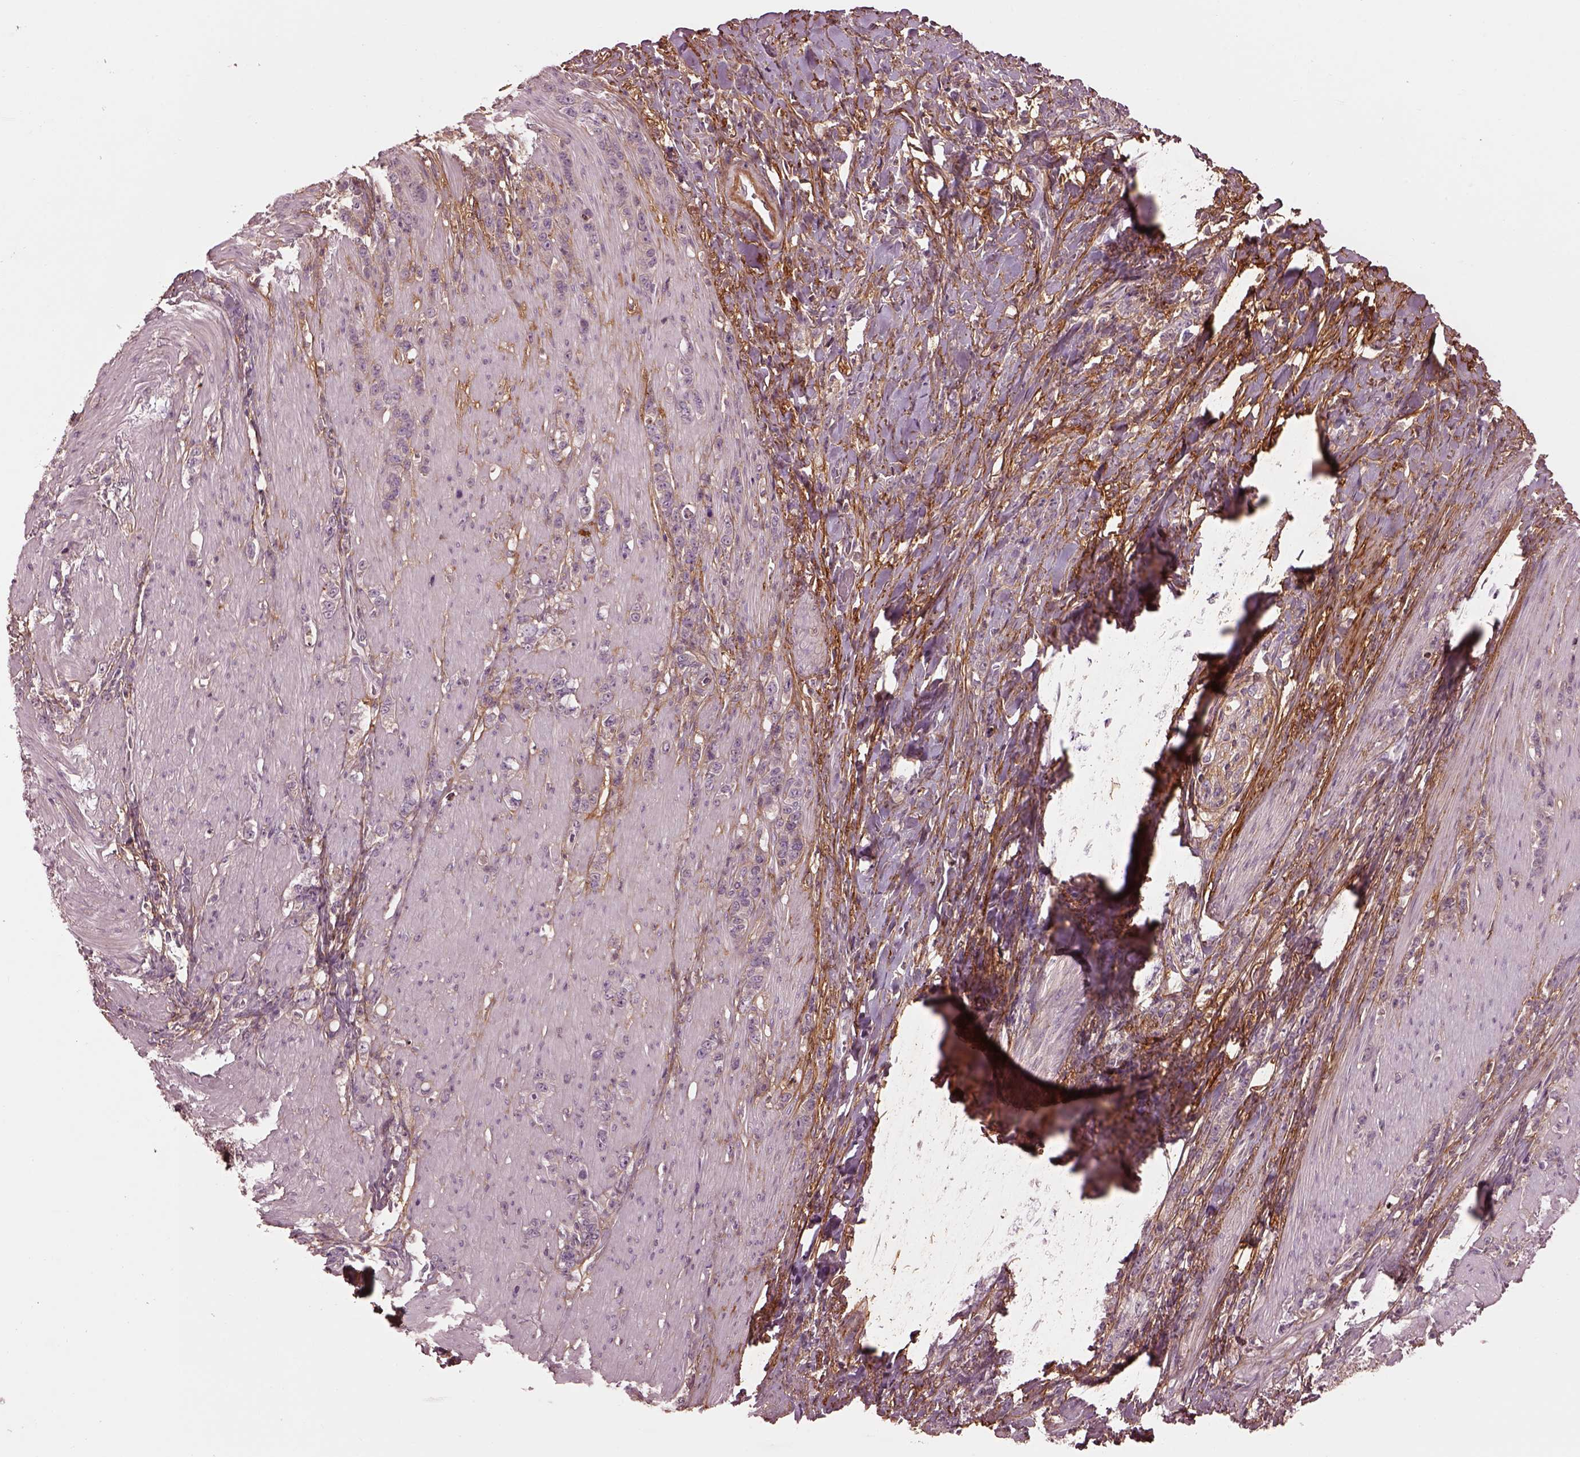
{"staining": {"intensity": "negative", "quantity": "none", "location": "none"}, "tissue": "stomach cancer", "cell_type": "Tumor cells", "image_type": "cancer", "snomed": [{"axis": "morphology", "description": "Adenocarcinoma, NOS"}, {"axis": "topography", "description": "Stomach, lower"}], "caption": "Tumor cells are negative for brown protein staining in adenocarcinoma (stomach). (Immunohistochemistry (ihc), brightfield microscopy, high magnification).", "gene": "EFEMP1", "patient": {"sex": "male", "age": 88}}